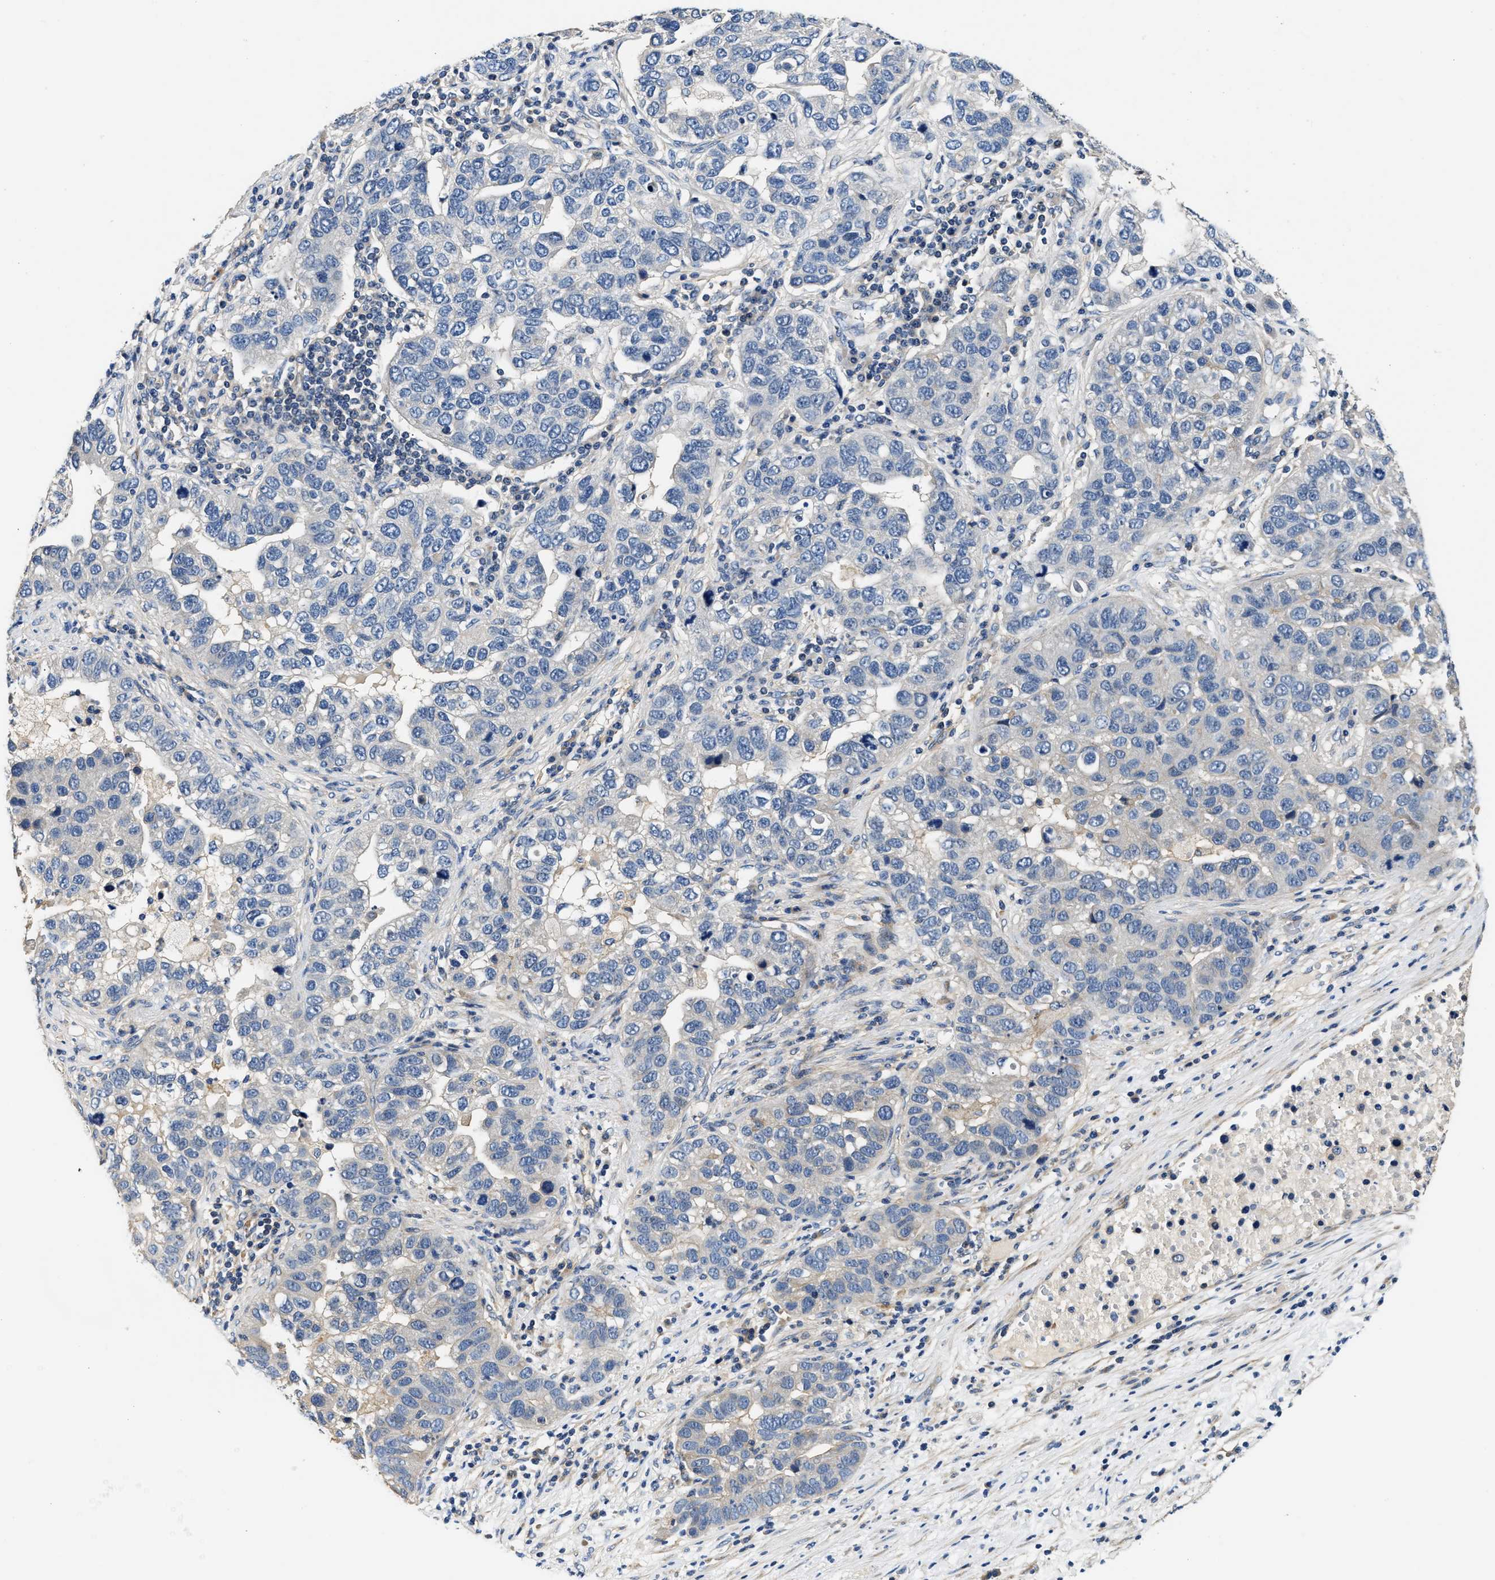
{"staining": {"intensity": "negative", "quantity": "none", "location": "none"}, "tissue": "pancreatic cancer", "cell_type": "Tumor cells", "image_type": "cancer", "snomed": [{"axis": "morphology", "description": "Adenocarcinoma, NOS"}, {"axis": "topography", "description": "Pancreas"}], "caption": "Immunohistochemistry (IHC) of human adenocarcinoma (pancreatic) reveals no positivity in tumor cells. (Stains: DAB (3,3'-diaminobenzidine) IHC with hematoxylin counter stain, Microscopy: brightfield microscopy at high magnification).", "gene": "TEX2", "patient": {"sex": "female", "age": 61}}